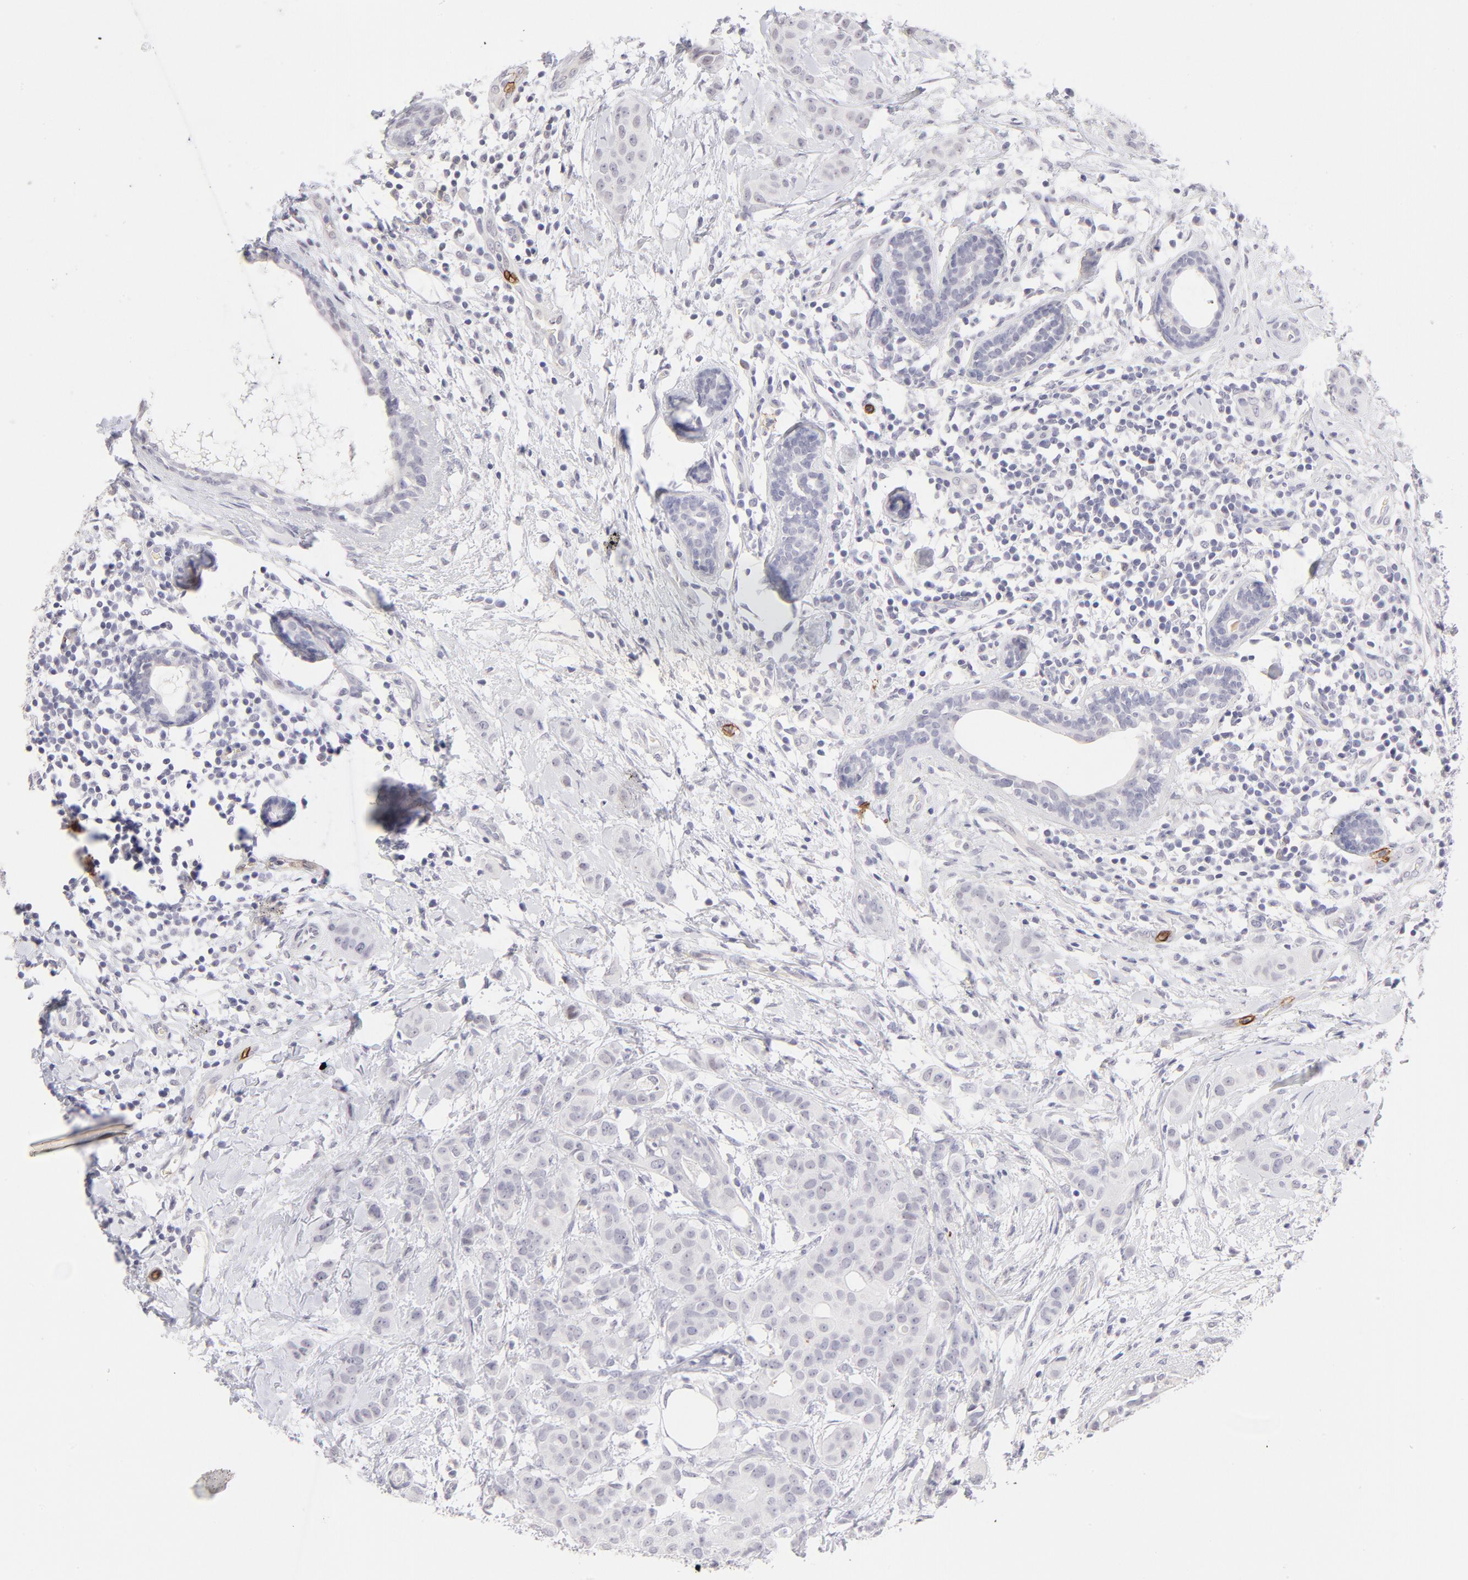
{"staining": {"intensity": "negative", "quantity": "none", "location": "none"}, "tissue": "breast cancer", "cell_type": "Tumor cells", "image_type": "cancer", "snomed": [{"axis": "morphology", "description": "Duct carcinoma"}, {"axis": "topography", "description": "Breast"}], "caption": "Breast infiltrating ductal carcinoma stained for a protein using immunohistochemistry (IHC) exhibits no expression tumor cells.", "gene": "LTB4R", "patient": {"sex": "female", "age": 40}}